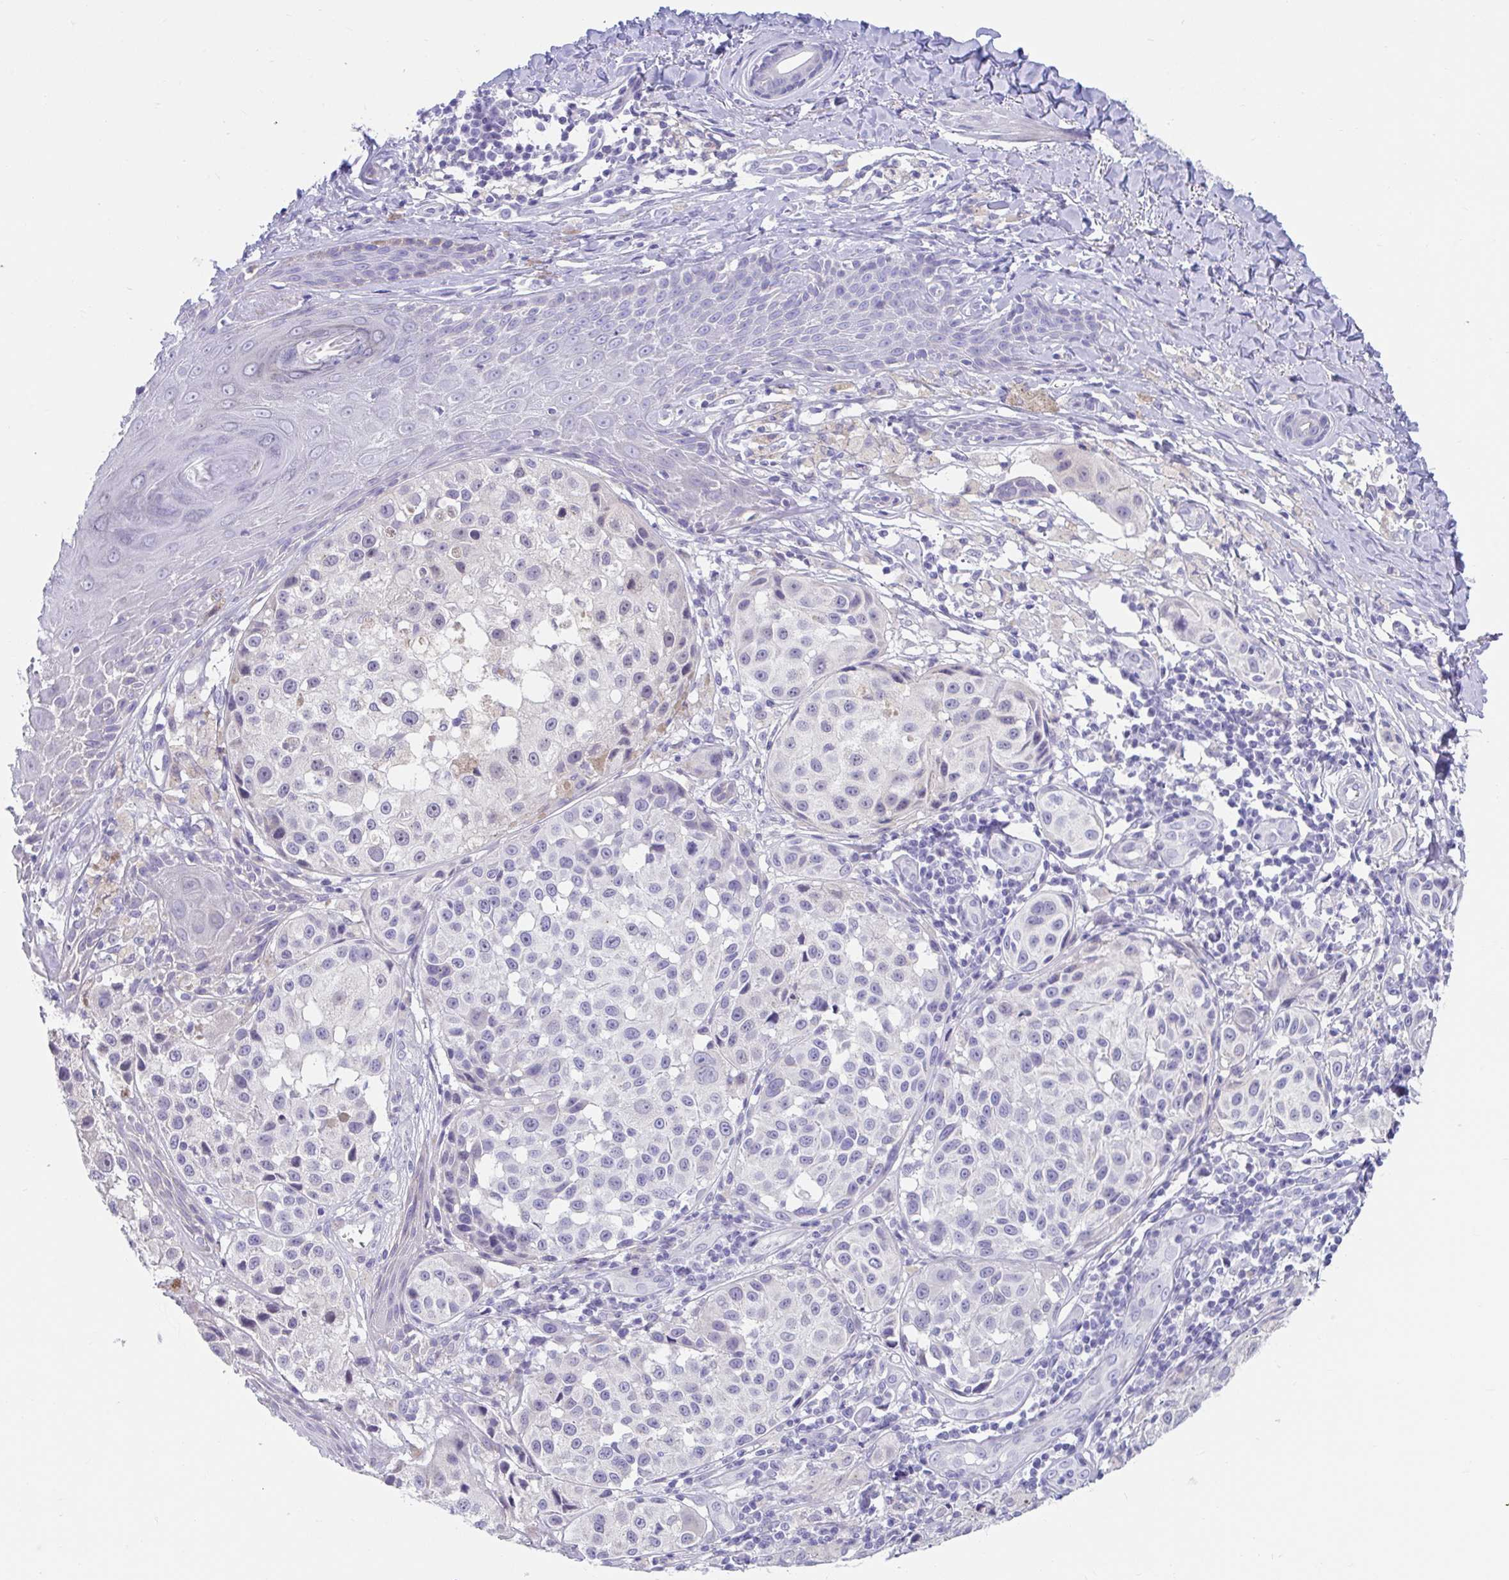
{"staining": {"intensity": "negative", "quantity": "none", "location": "none"}, "tissue": "melanoma", "cell_type": "Tumor cells", "image_type": "cancer", "snomed": [{"axis": "morphology", "description": "Malignant melanoma, NOS"}, {"axis": "topography", "description": "Skin"}], "caption": "Histopathology image shows no protein positivity in tumor cells of melanoma tissue.", "gene": "CCSAP", "patient": {"sex": "male", "age": 39}}